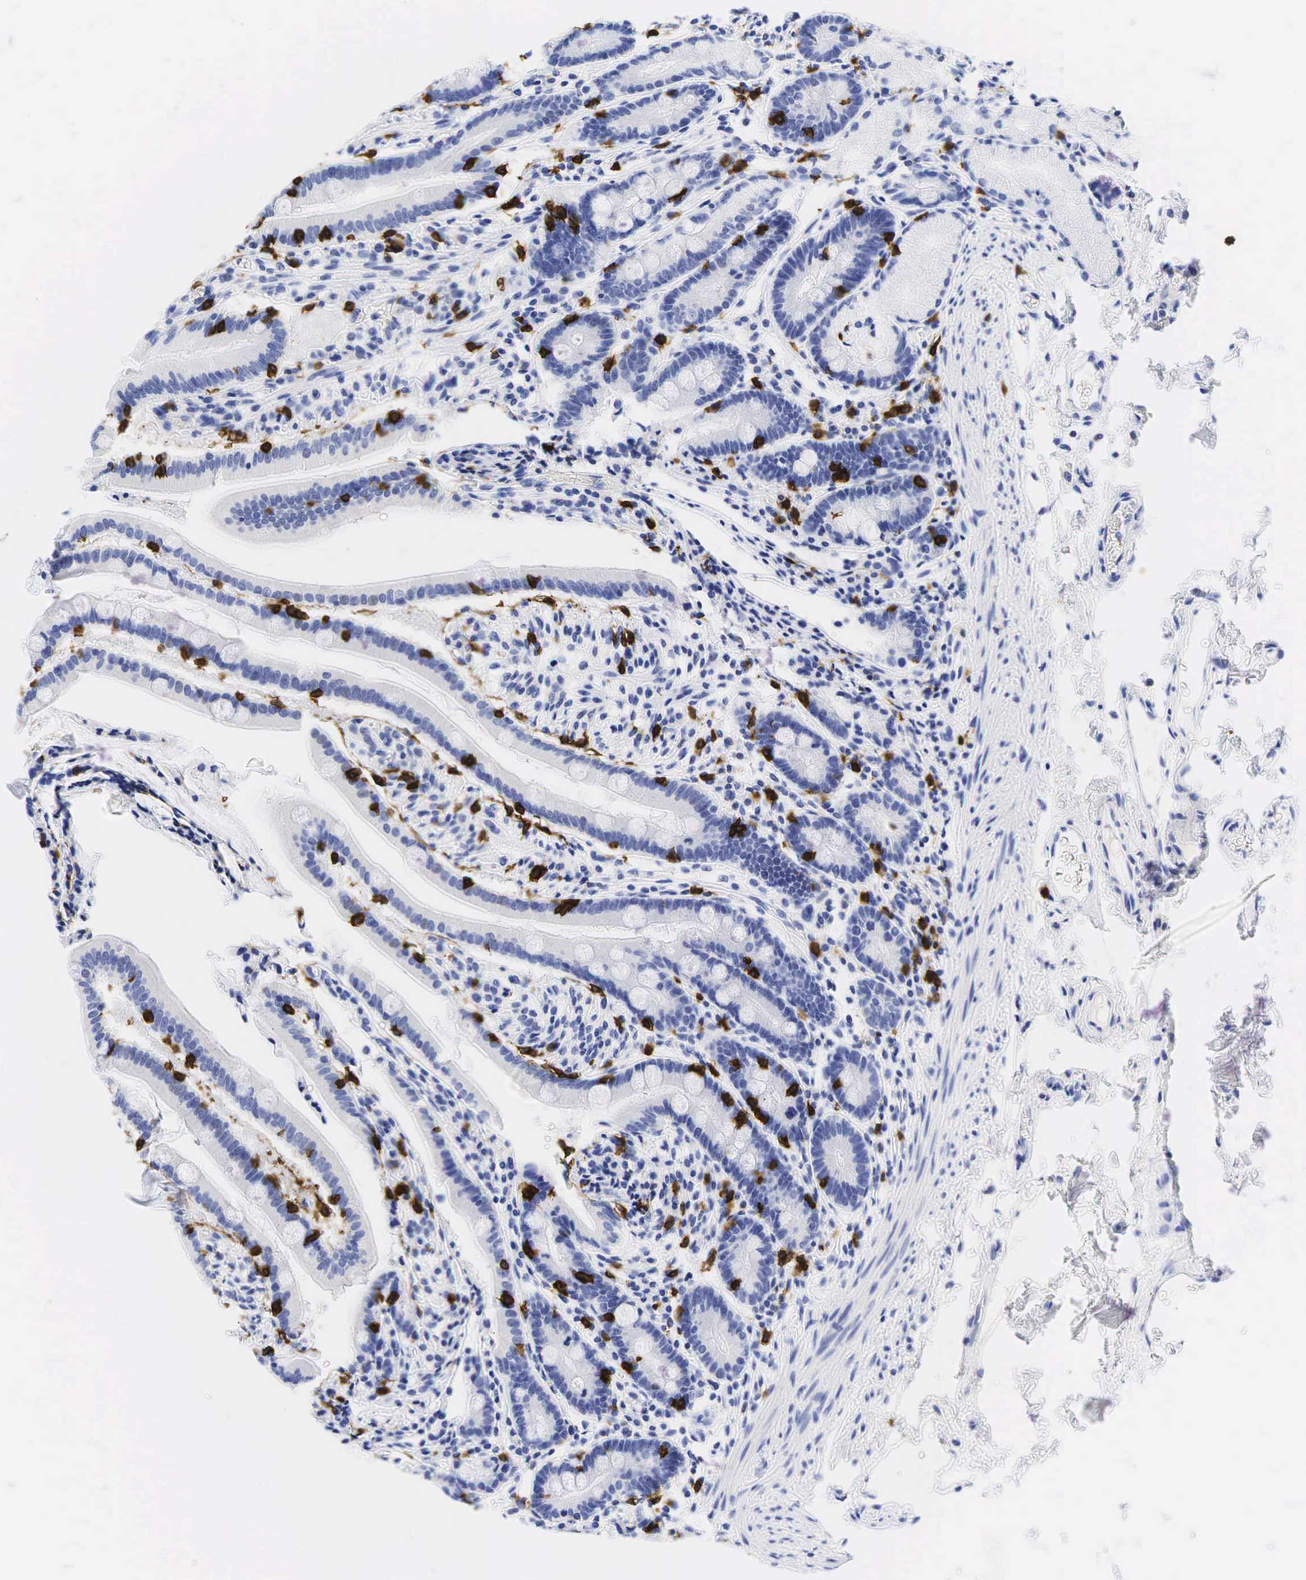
{"staining": {"intensity": "negative", "quantity": "none", "location": "none"}, "tissue": "duodenum", "cell_type": "Glandular cells", "image_type": "normal", "snomed": [{"axis": "morphology", "description": "Normal tissue, NOS"}, {"axis": "topography", "description": "Duodenum"}], "caption": "Glandular cells are negative for protein expression in benign human duodenum. (Stains: DAB (3,3'-diaminobenzidine) IHC with hematoxylin counter stain, Microscopy: brightfield microscopy at high magnification).", "gene": "CD8A", "patient": {"sex": "female", "age": 77}}